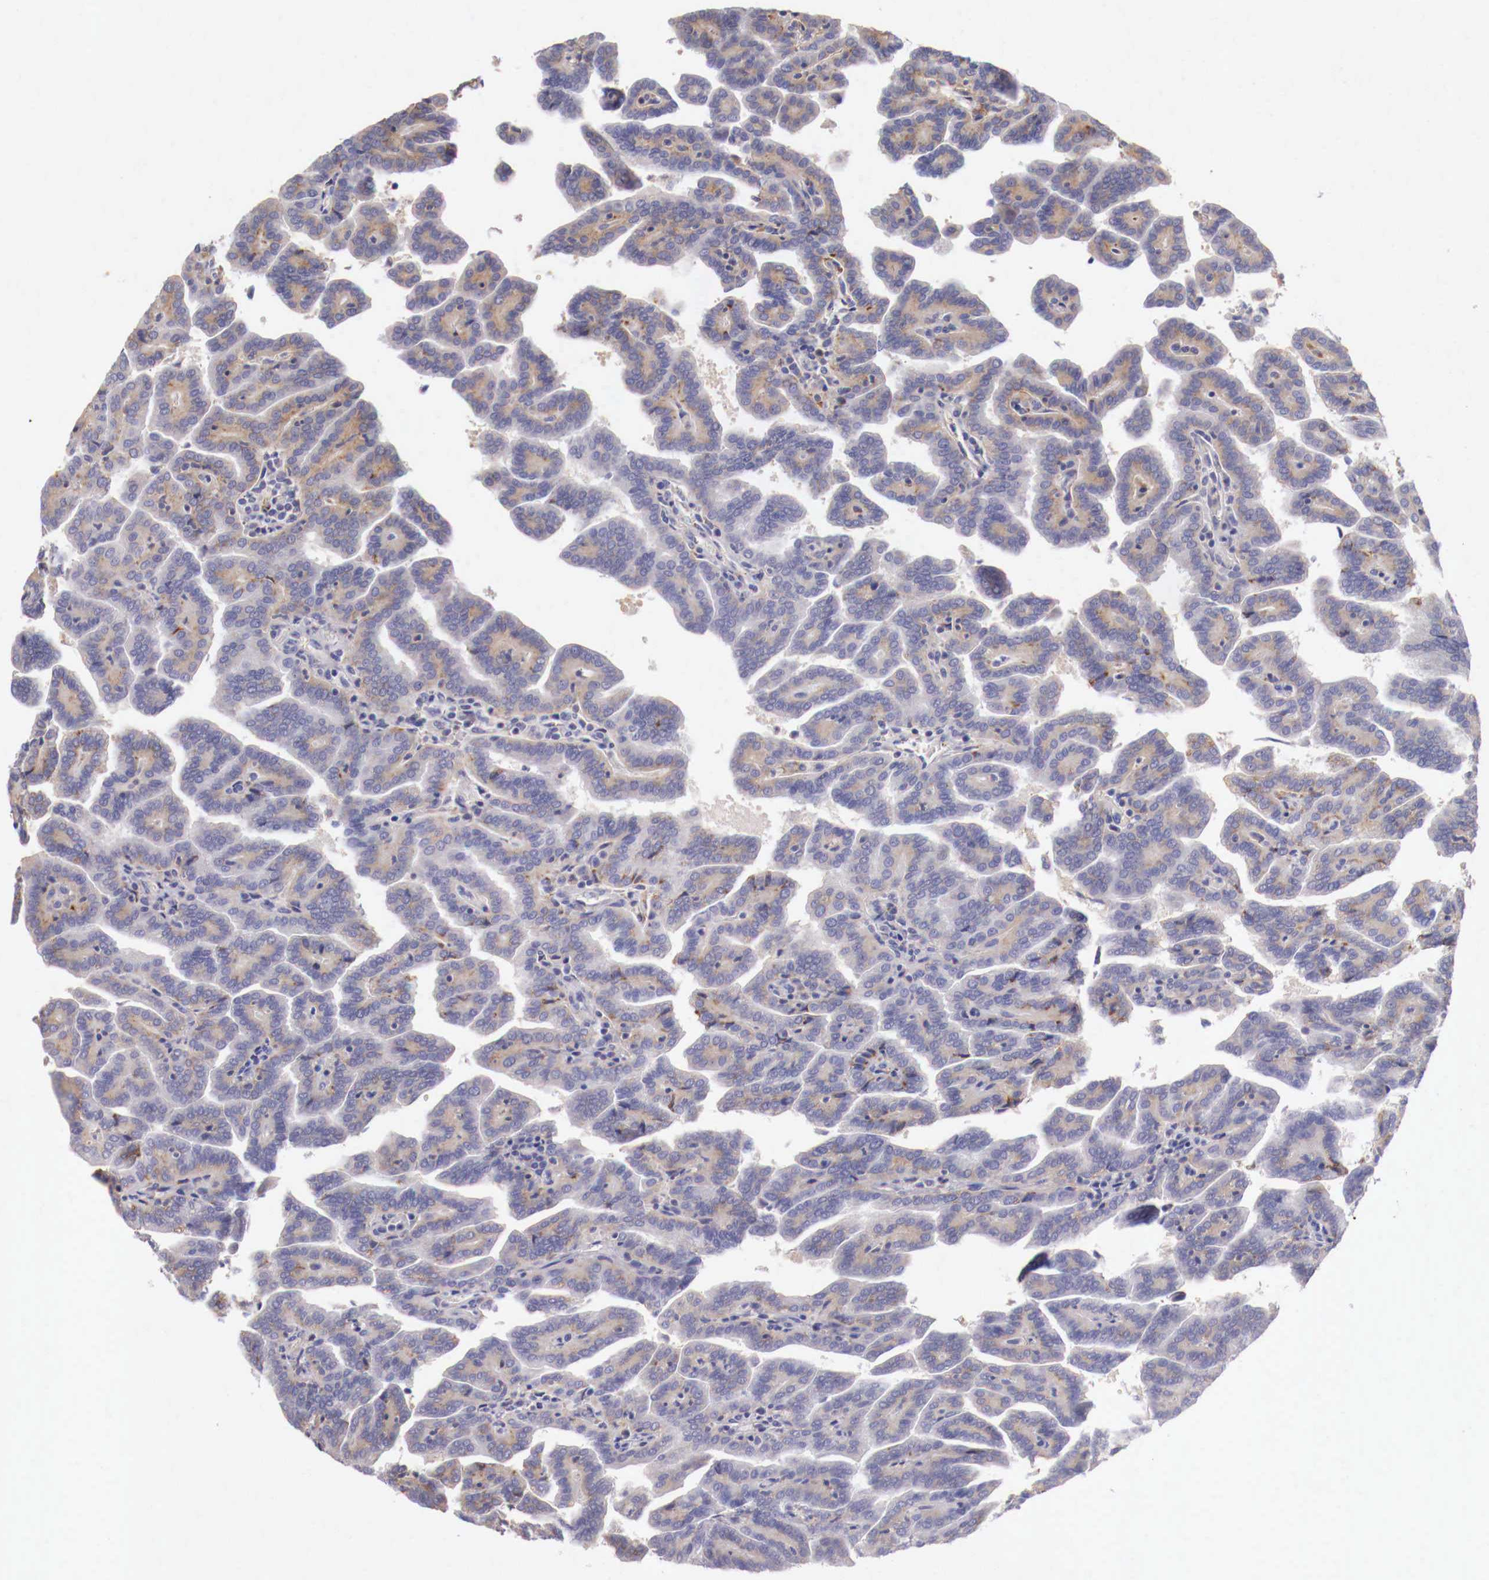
{"staining": {"intensity": "weak", "quantity": "25%-75%", "location": "cytoplasmic/membranous"}, "tissue": "renal cancer", "cell_type": "Tumor cells", "image_type": "cancer", "snomed": [{"axis": "morphology", "description": "Adenocarcinoma, NOS"}, {"axis": "topography", "description": "Kidney"}], "caption": "Renal cancer tissue shows weak cytoplasmic/membranous expression in about 25%-75% of tumor cells The protein is stained brown, and the nuclei are stained in blue (DAB IHC with brightfield microscopy, high magnification).", "gene": "PITPNA", "patient": {"sex": "male", "age": 61}}